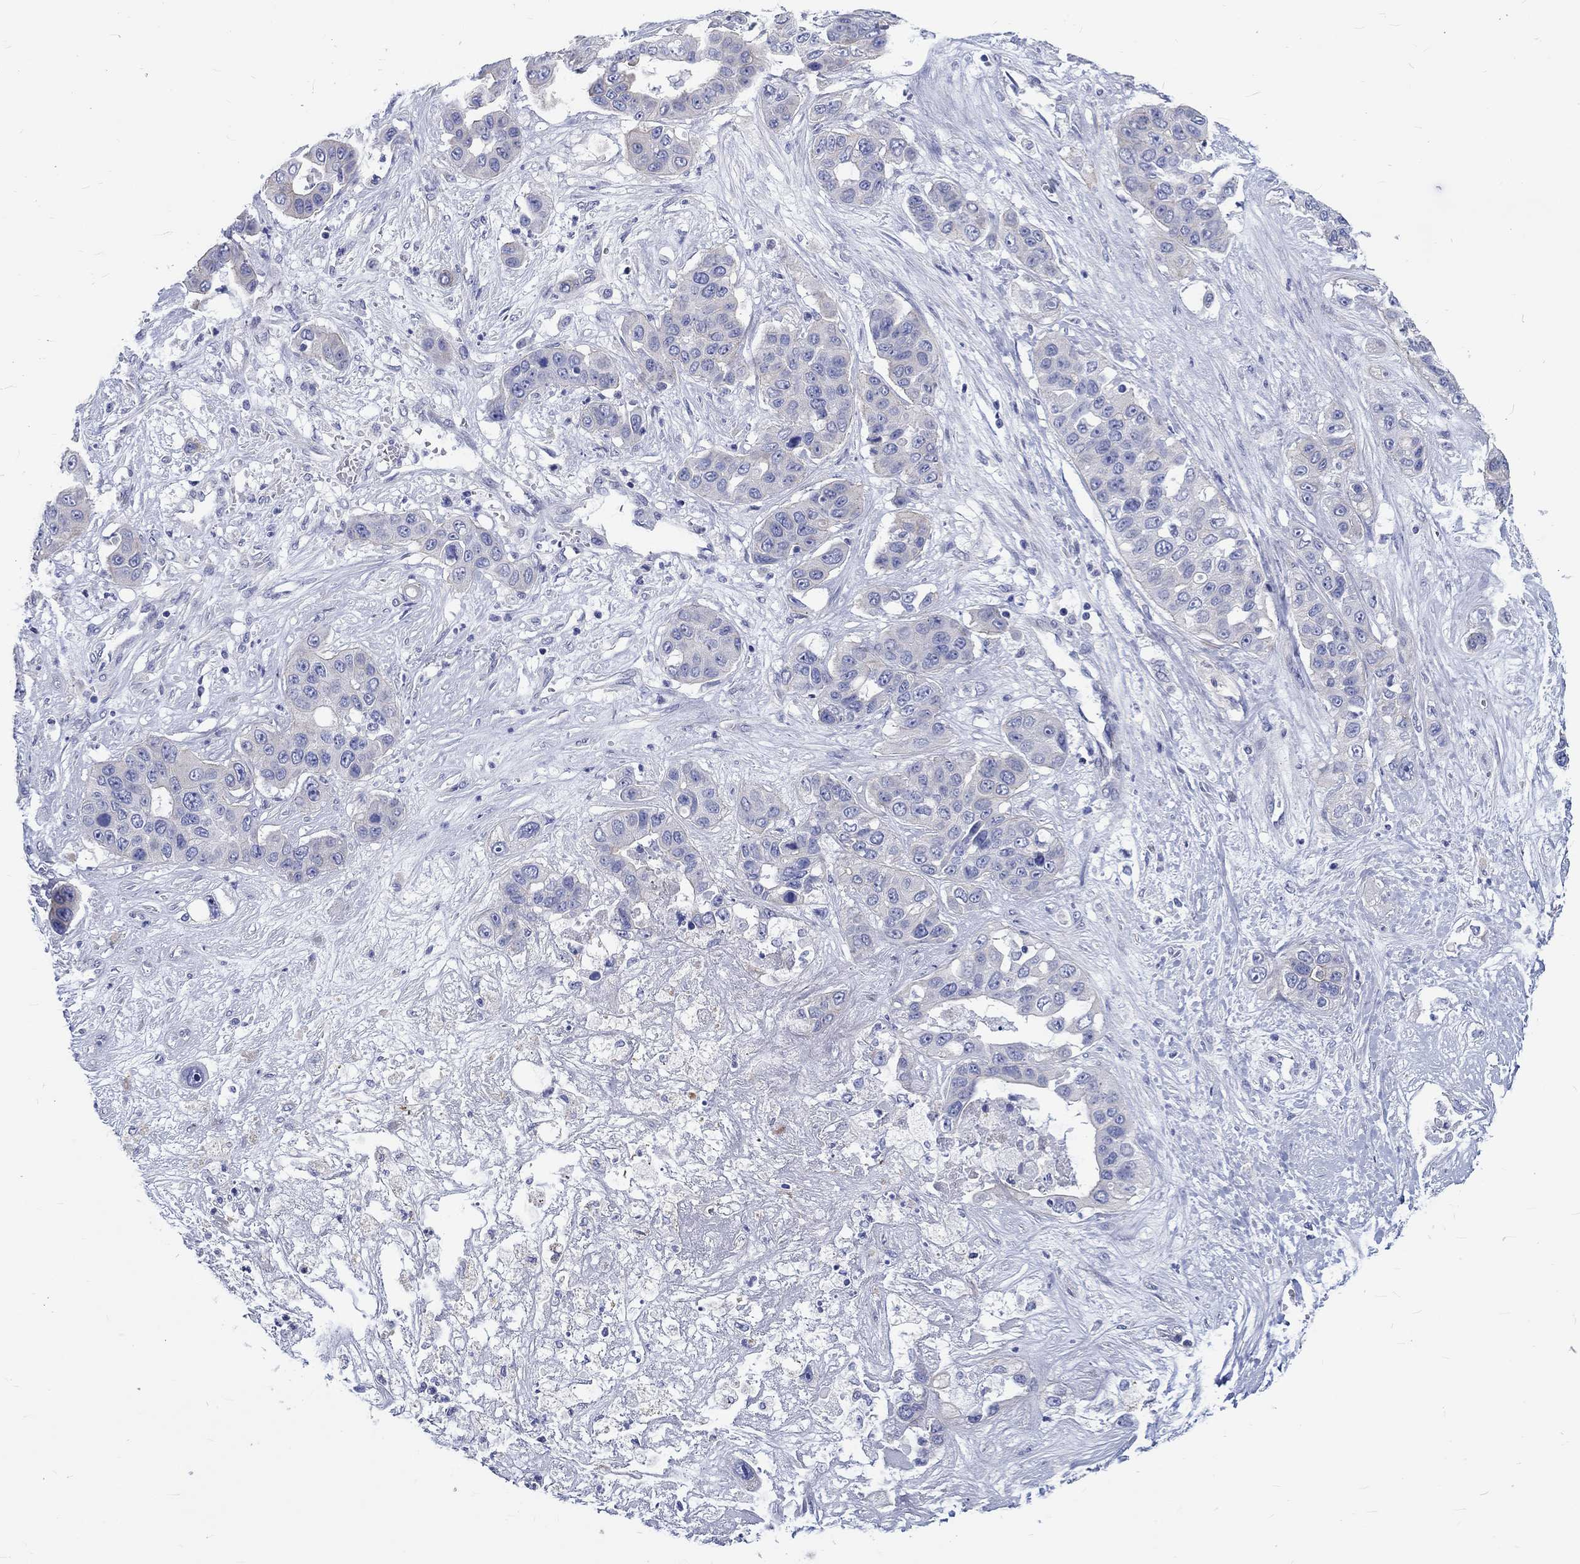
{"staining": {"intensity": "negative", "quantity": "none", "location": "none"}, "tissue": "liver cancer", "cell_type": "Tumor cells", "image_type": "cancer", "snomed": [{"axis": "morphology", "description": "Cholangiocarcinoma"}, {"axis": "topography", "description": "Liver"}], "caption": "DAB immunohistochemical staining of human cholangiocarcinoma (liver) shows no significant staining in tumor cells.", "gene": "SH2D7", "patient": {"sex": "female", "age": 52}}